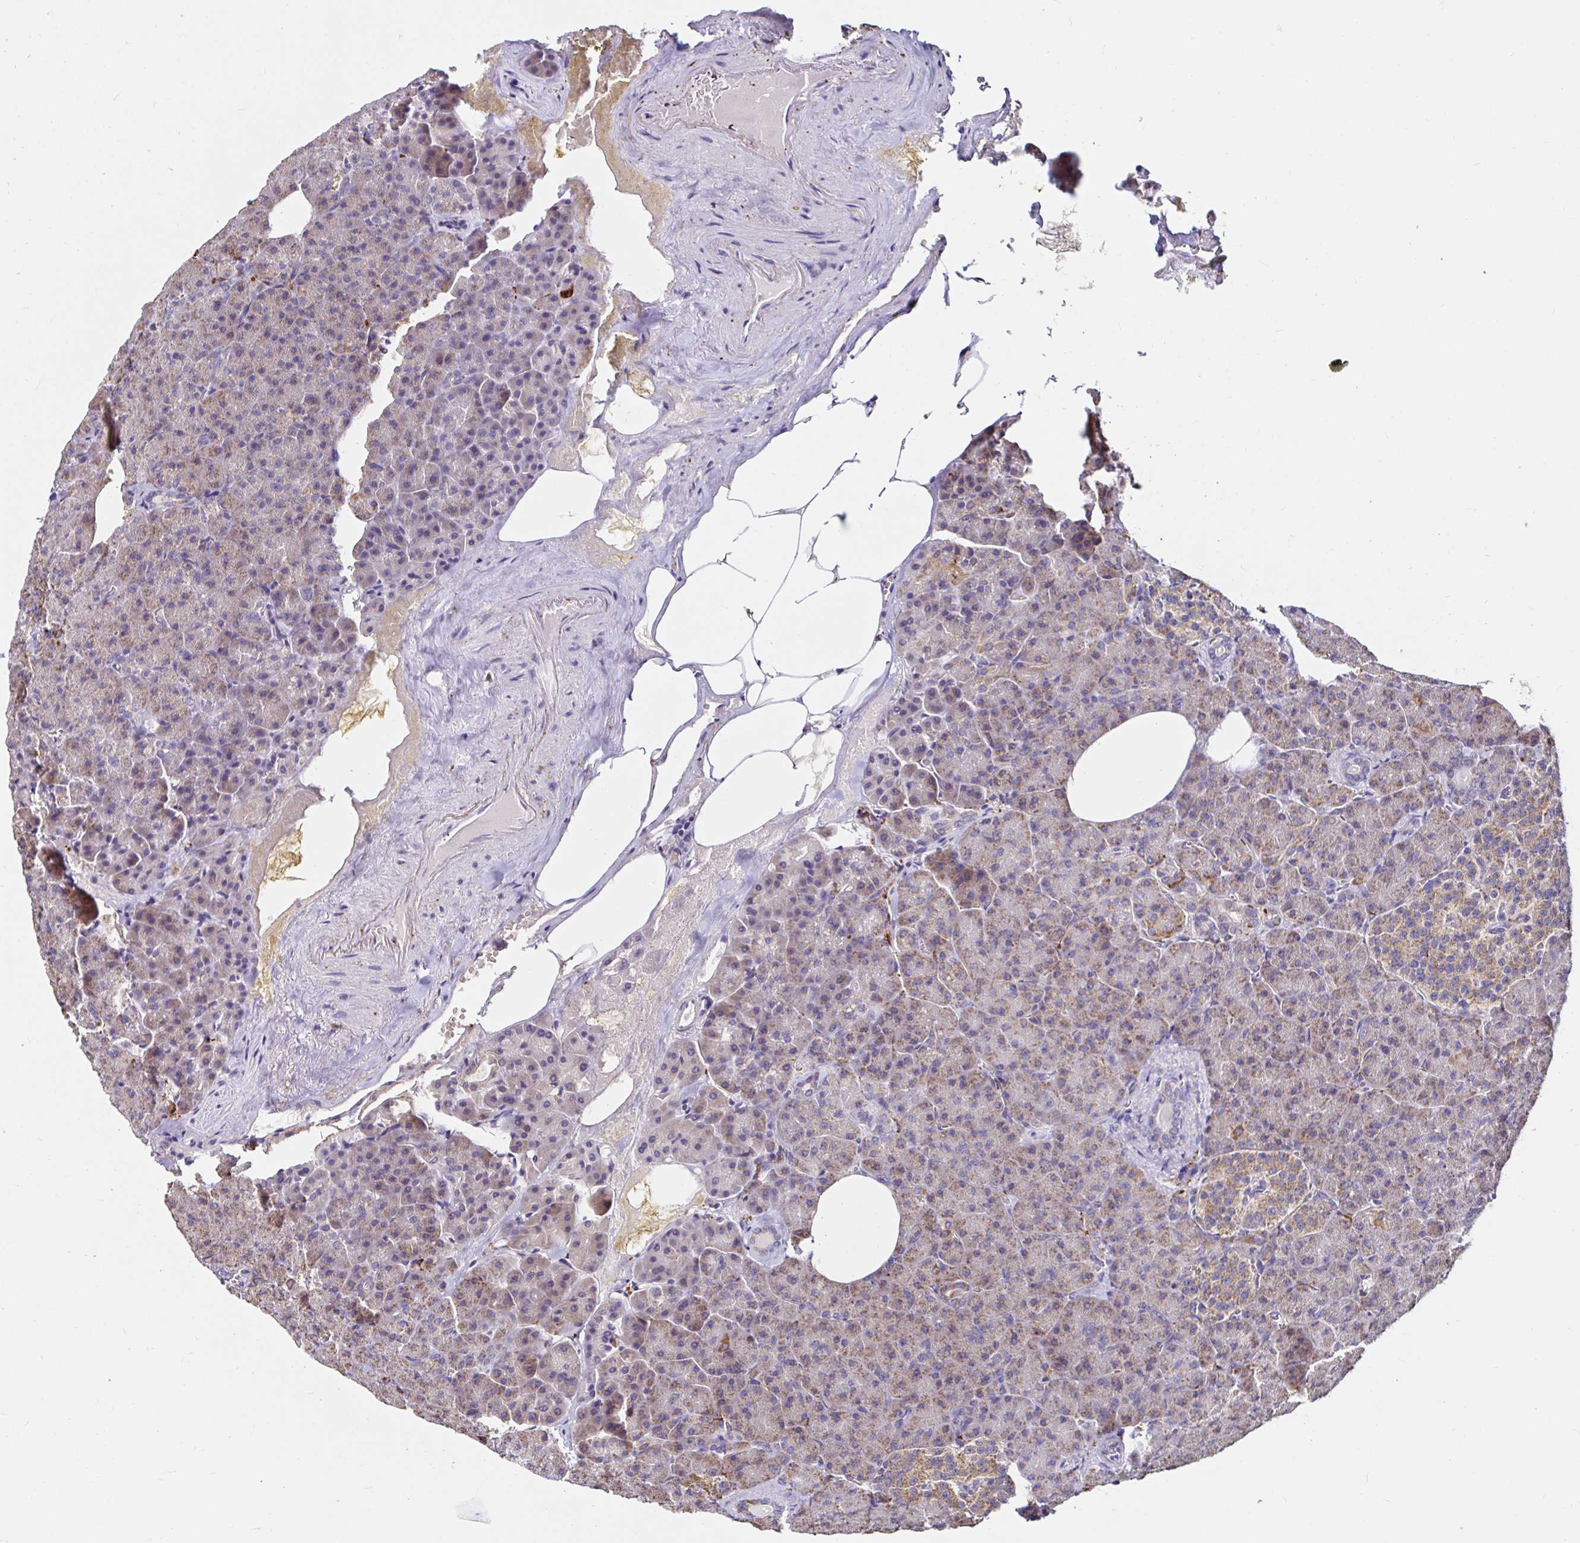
{"staining": {"intensity": "moderate", "quantity": "25%-75%", "location": "cytoplasmic/membranous"}, "tissue": "pancreas", "cell_type": "Exocrine glandular cells", "image_type": "normal", "snomed": [{"axis": "morphology", "description": "Normal tissue, NOS"}, {"axis": "topography", "description": "Pancreas"}], "caption": "This image reveals normal pancreas stained with immunohistochemistry (IHC) to label a protein in brown. The cytoplasmic/membranous of exocrine glandular cells show moderate positivity for the protein. Nuclei are counter-stained blue.", "gene": "MSR1", "patient": {"sex": "female", "age": 74}}